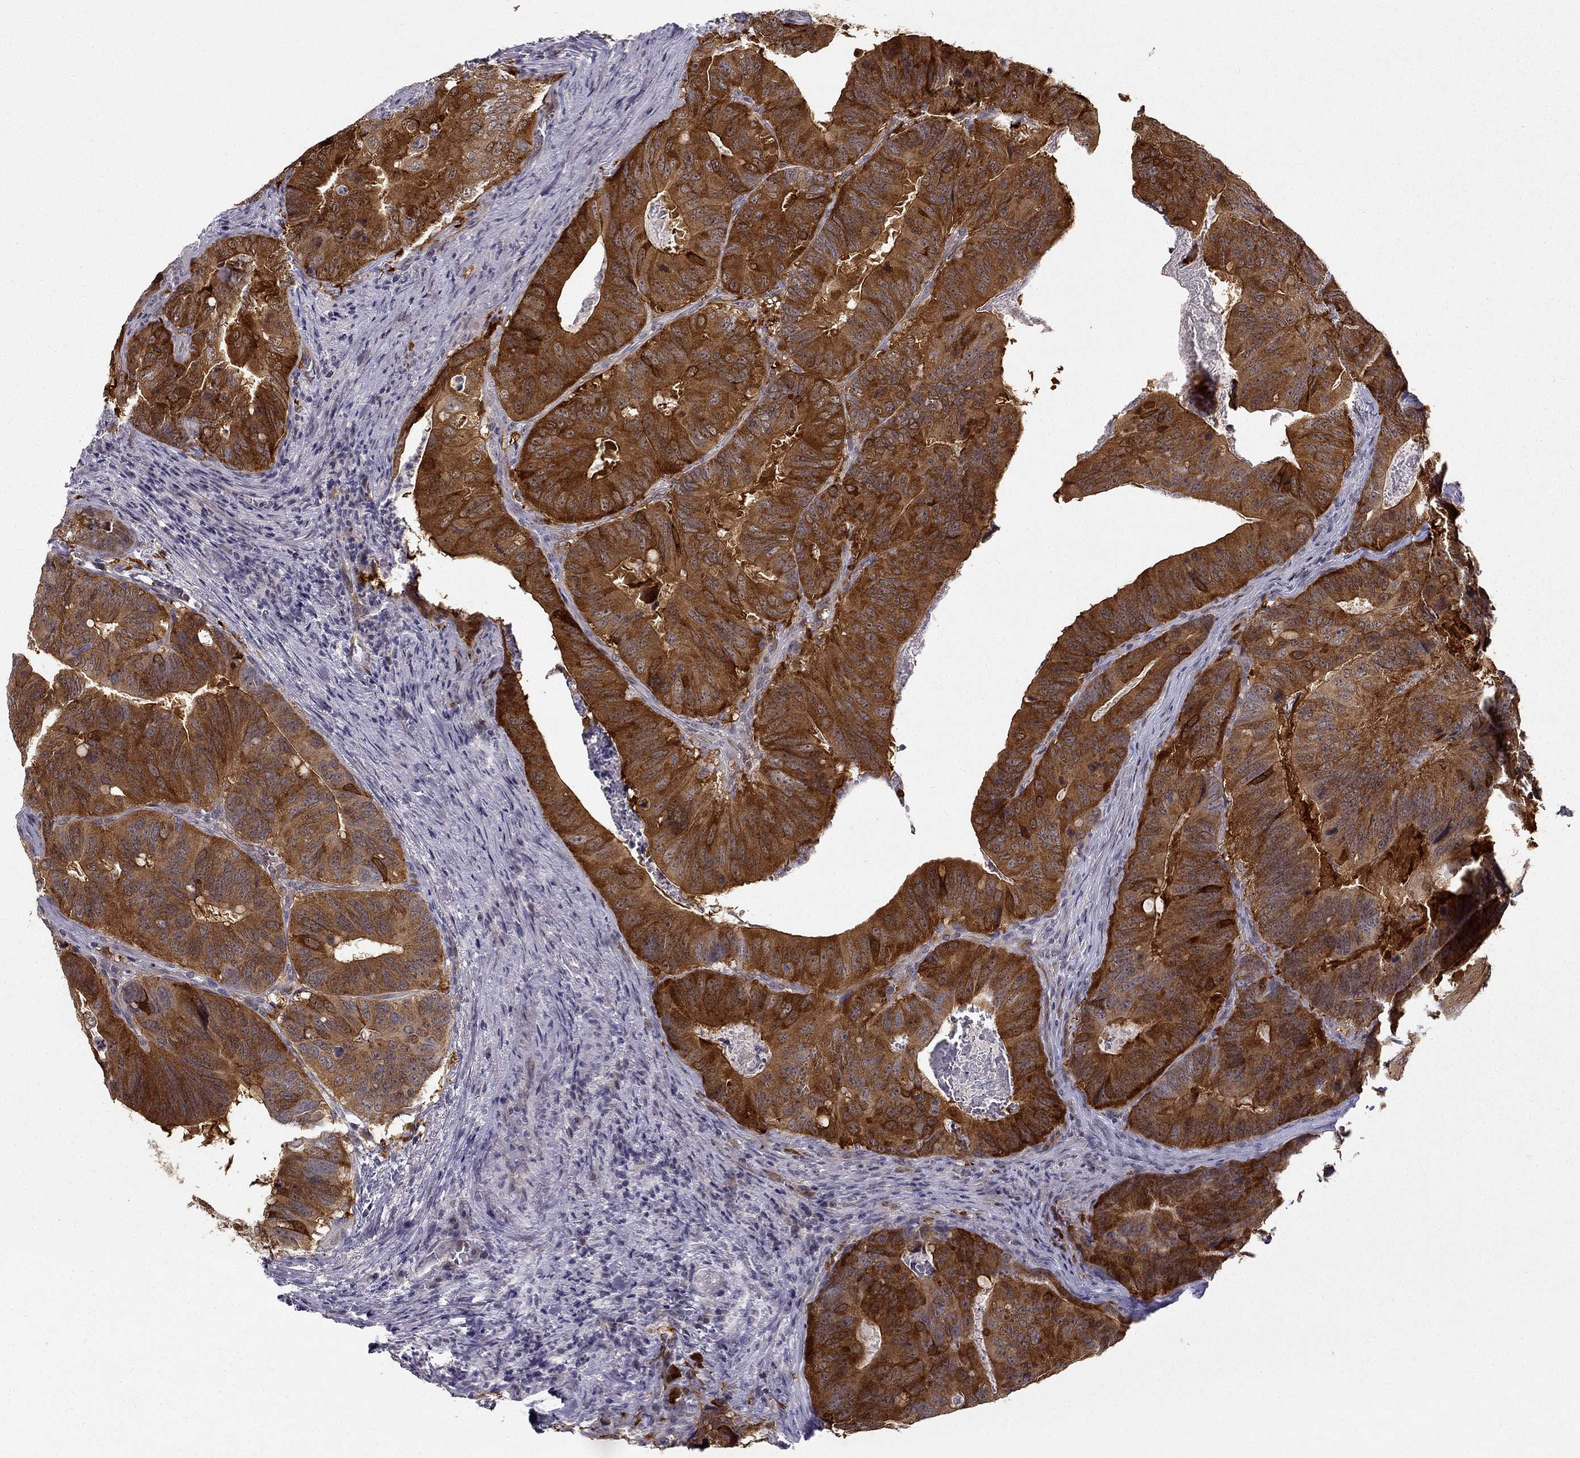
{"staining": {"intensity": "strong", "quantity": "25%-75%", "location": "cytoplasmic/membranous"}, "tissue": "colorectal cancer", "cell_type": "Tumor cells", "image_type": "cancer", "snomed": [{"axis": "morphology", "description": "Adenocarcinoma, NOS"}, {"axis": "topography", "description": "Colon"}], "caption": "Colorectal adenocarcinoma stained with immunohistochemistry (IHC) demonstrates strong cytoplasmic/membranous staining in approximately 25%-75% of tumor cells.", "gene": "NQO1", "patient": {"sex": "male", "age": 79}}